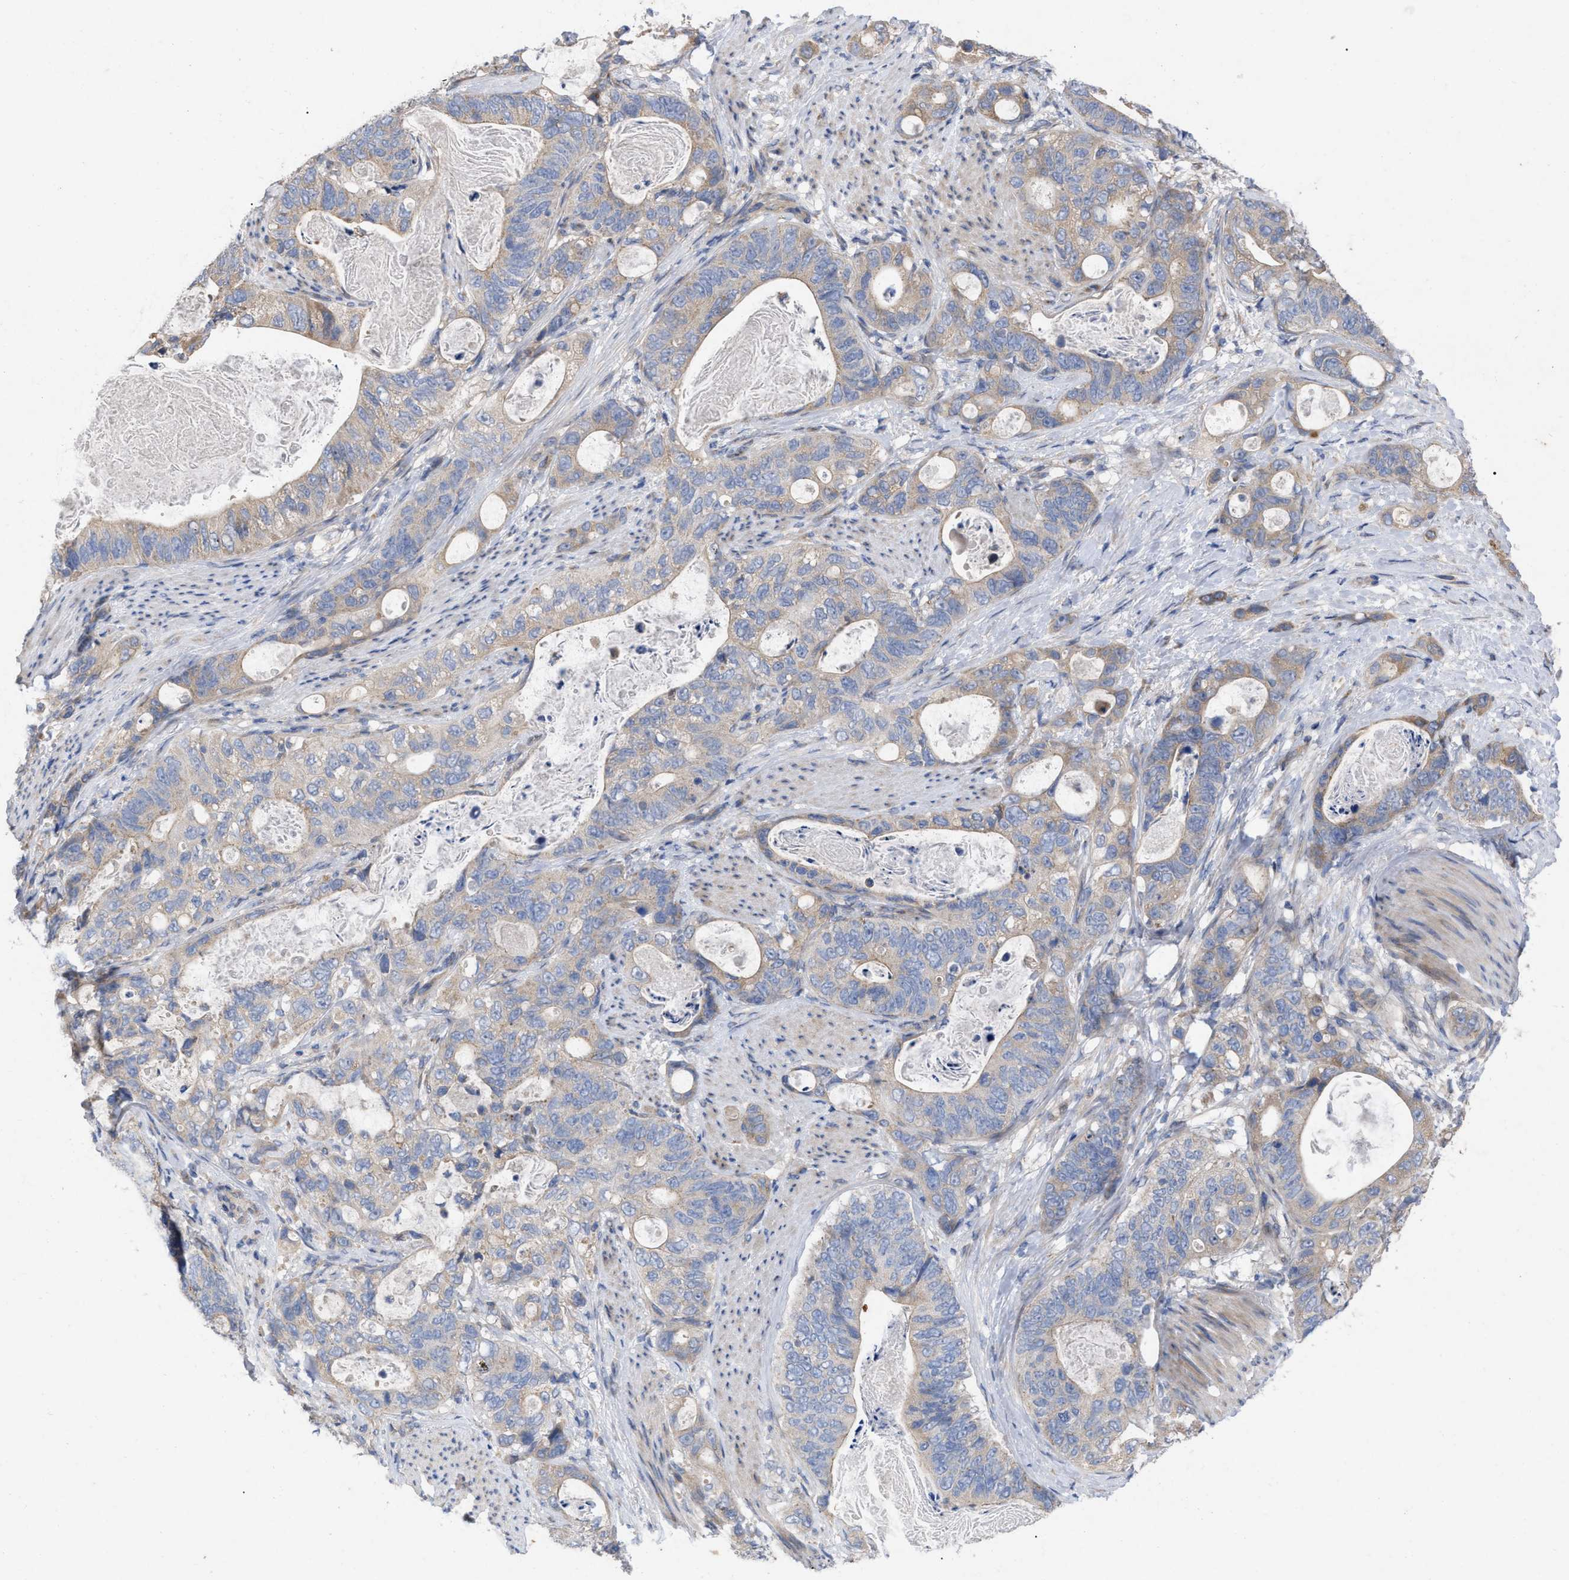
{"staining": {"intensity": "weak", "quantity": ">75%", "location": "cytoplasmic/membranous"}, "tissue": "stomach cancer", "cell_type": "Tumor cells", "image_type": "cancer", "snomed": [{"axis": "morphology", "description": "Normal tissue, NOS"}, {"axis": "morphology", "description": "Adenocarcinoma, NOS"}, {"axis": "topography", "description": "Stomach"}], "caption": "There is low levels of weak cytoplasmic/membranous expression in tumor cells of stomach adenocarcinoma, as demonstrated by immunohistochemical staining (brown color).", "gene": "VIP", "patient": {"sex": "female", "age": 89}}